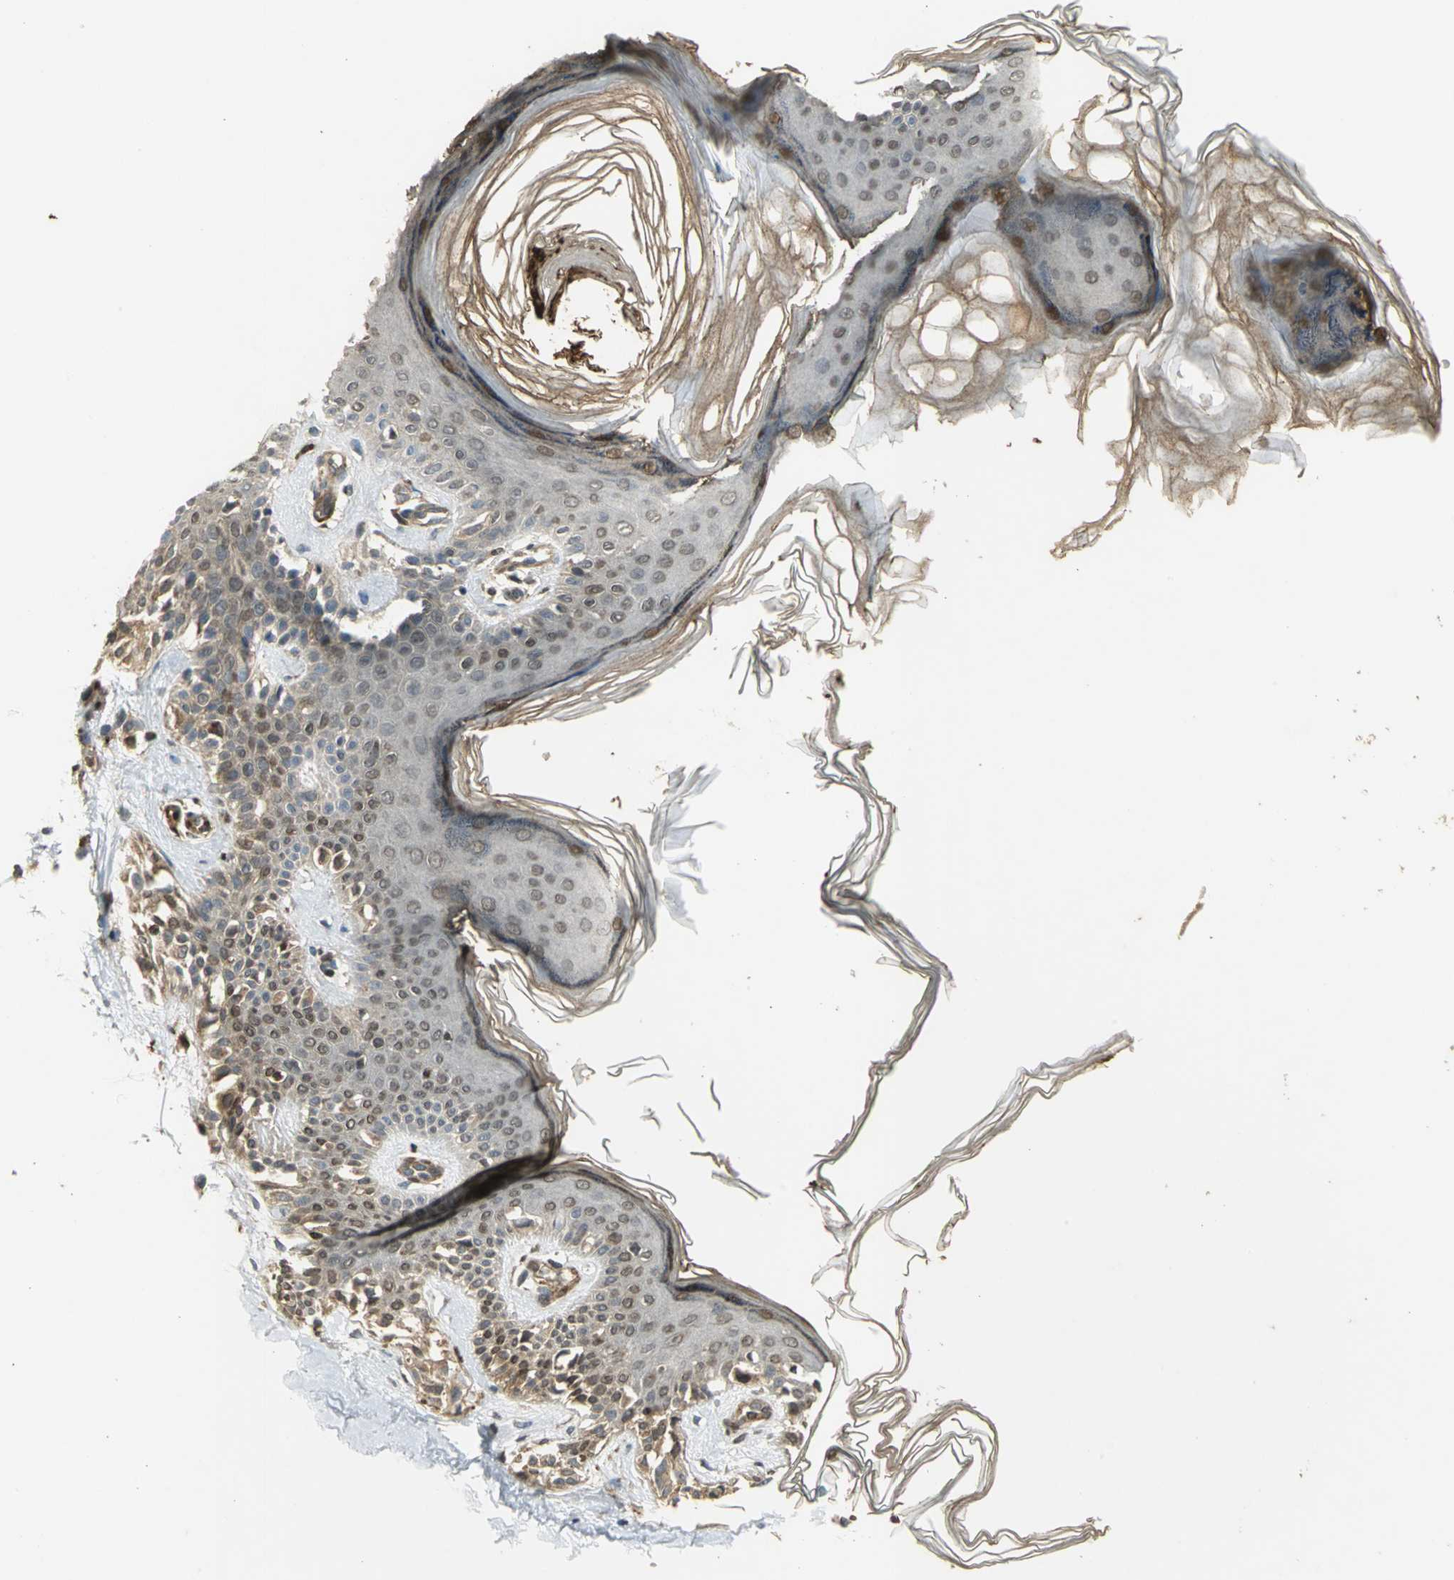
{"staining": {"intensity": "moderate", "quantity": ">75%", "location": "cytoplasmic/membranous,nuclear"}, "tissue": "melanoma", "cell_type": "Tumor cells", "image_type": "cancer", "snomed": [{"axis": "morphology", "description": "Normal tissue, NOS"}, {"axis": "morphology", "description": "Malignant melanoma, NOS"}, {"axis": "topography", "description": "Skin"}], "caption": "Immunohistochemical staining of human malignant melanoma shows medium levels of moderate cytoplasmic/membranous and nuclear protein staining in approximately >75% of tumor cells.", "gene": "AHR", "patient": {"sex": "male", "age": 83}}